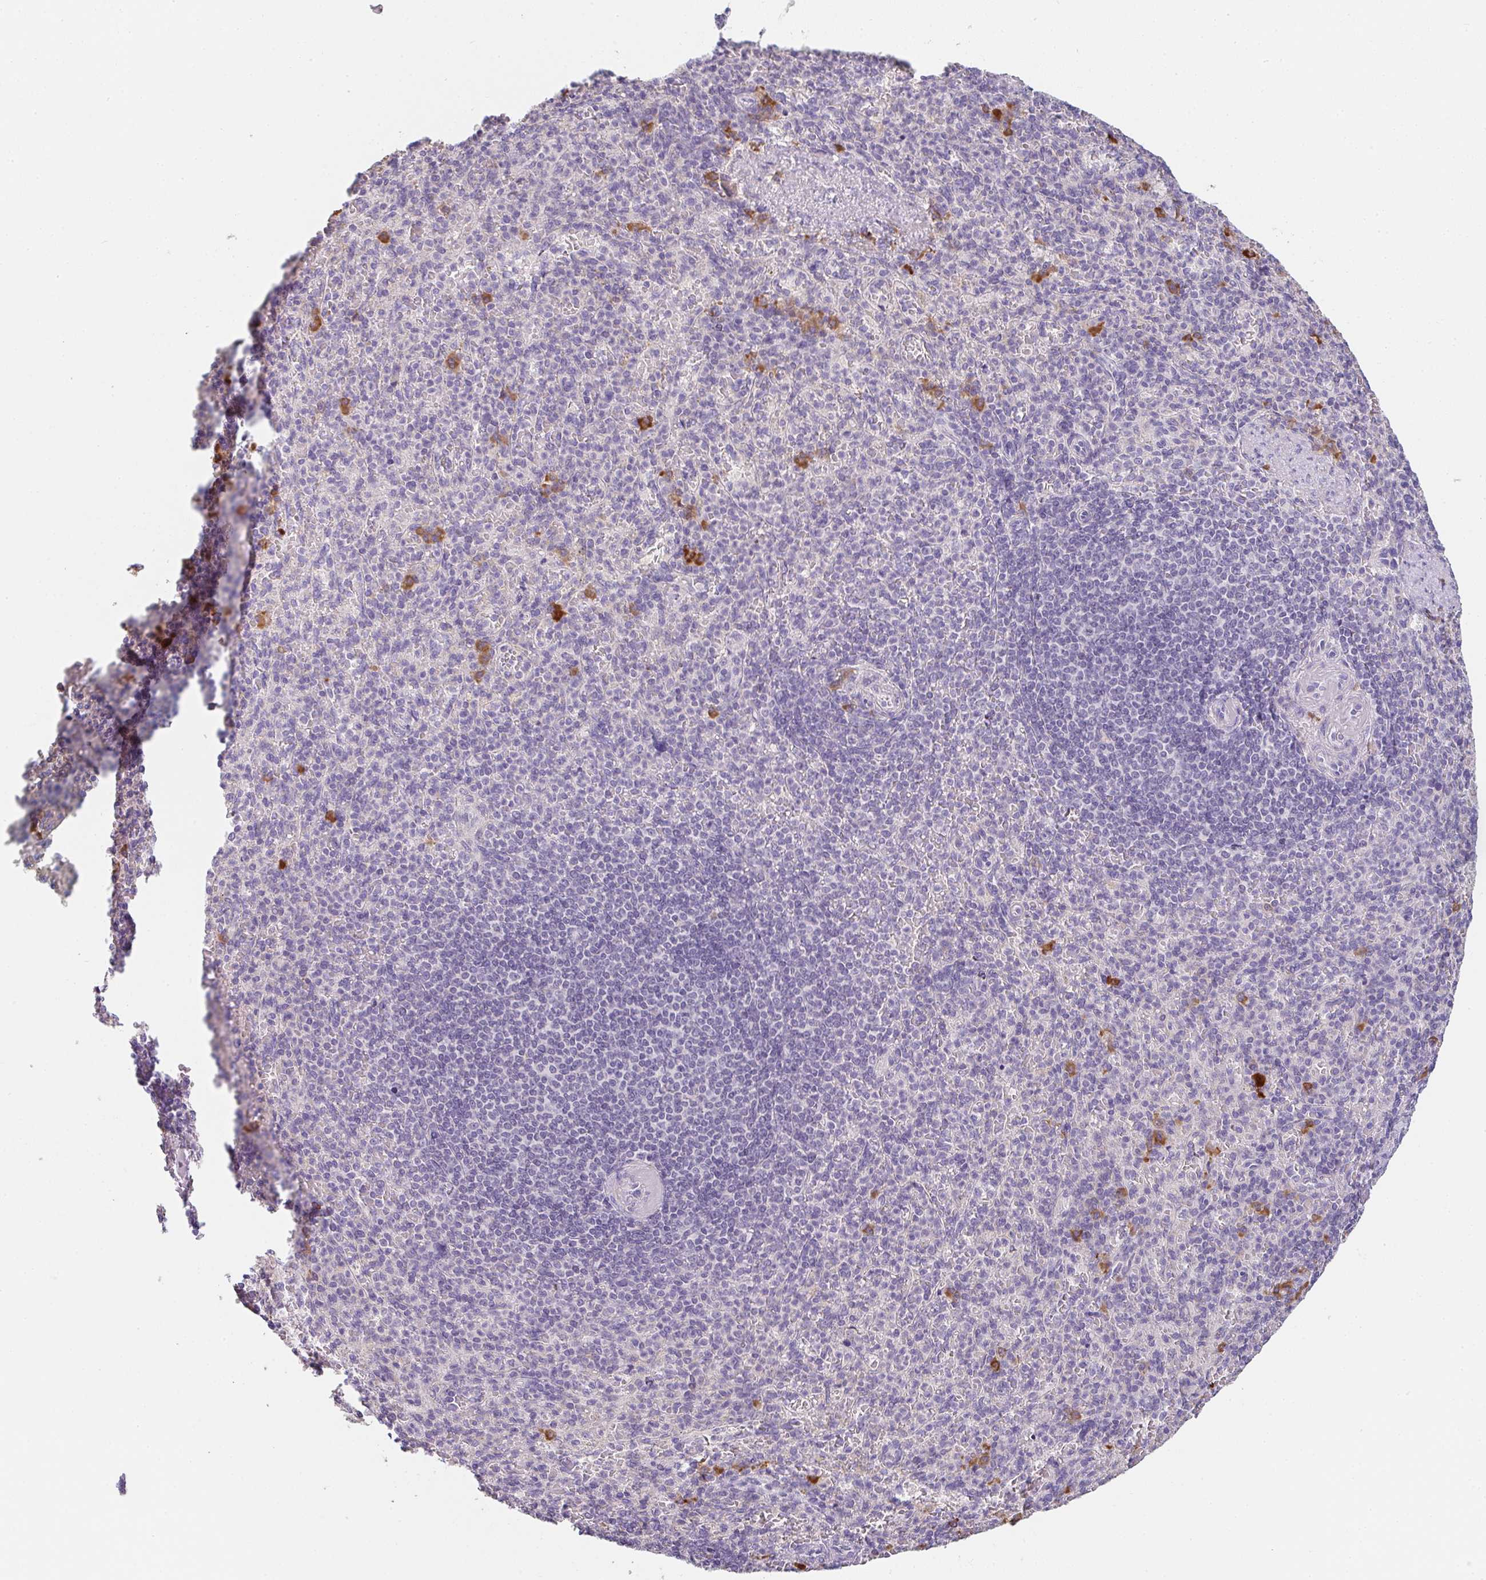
{"staining": {"intensity": "strong", "quantity": "<25%", "location": "cytoplasmic/membranous"}, "tissue": "spleen", "cell_type": "Cells in red pulp", "image_type": "normal", "snomed": [{"axis": "morphology", "description": "Normal tissue, NOS"}, {"axis": "topography", "description": "Spleen"}], "caption": "The immunohistochemical stain shows strong cytoplasmic/membranous expression in cells in red pulp of normal spleen. (IHC, brightfield microscopy, high magnification).", "gene": "ZNF215", "patient": {"sex": "female", "age": 74}}